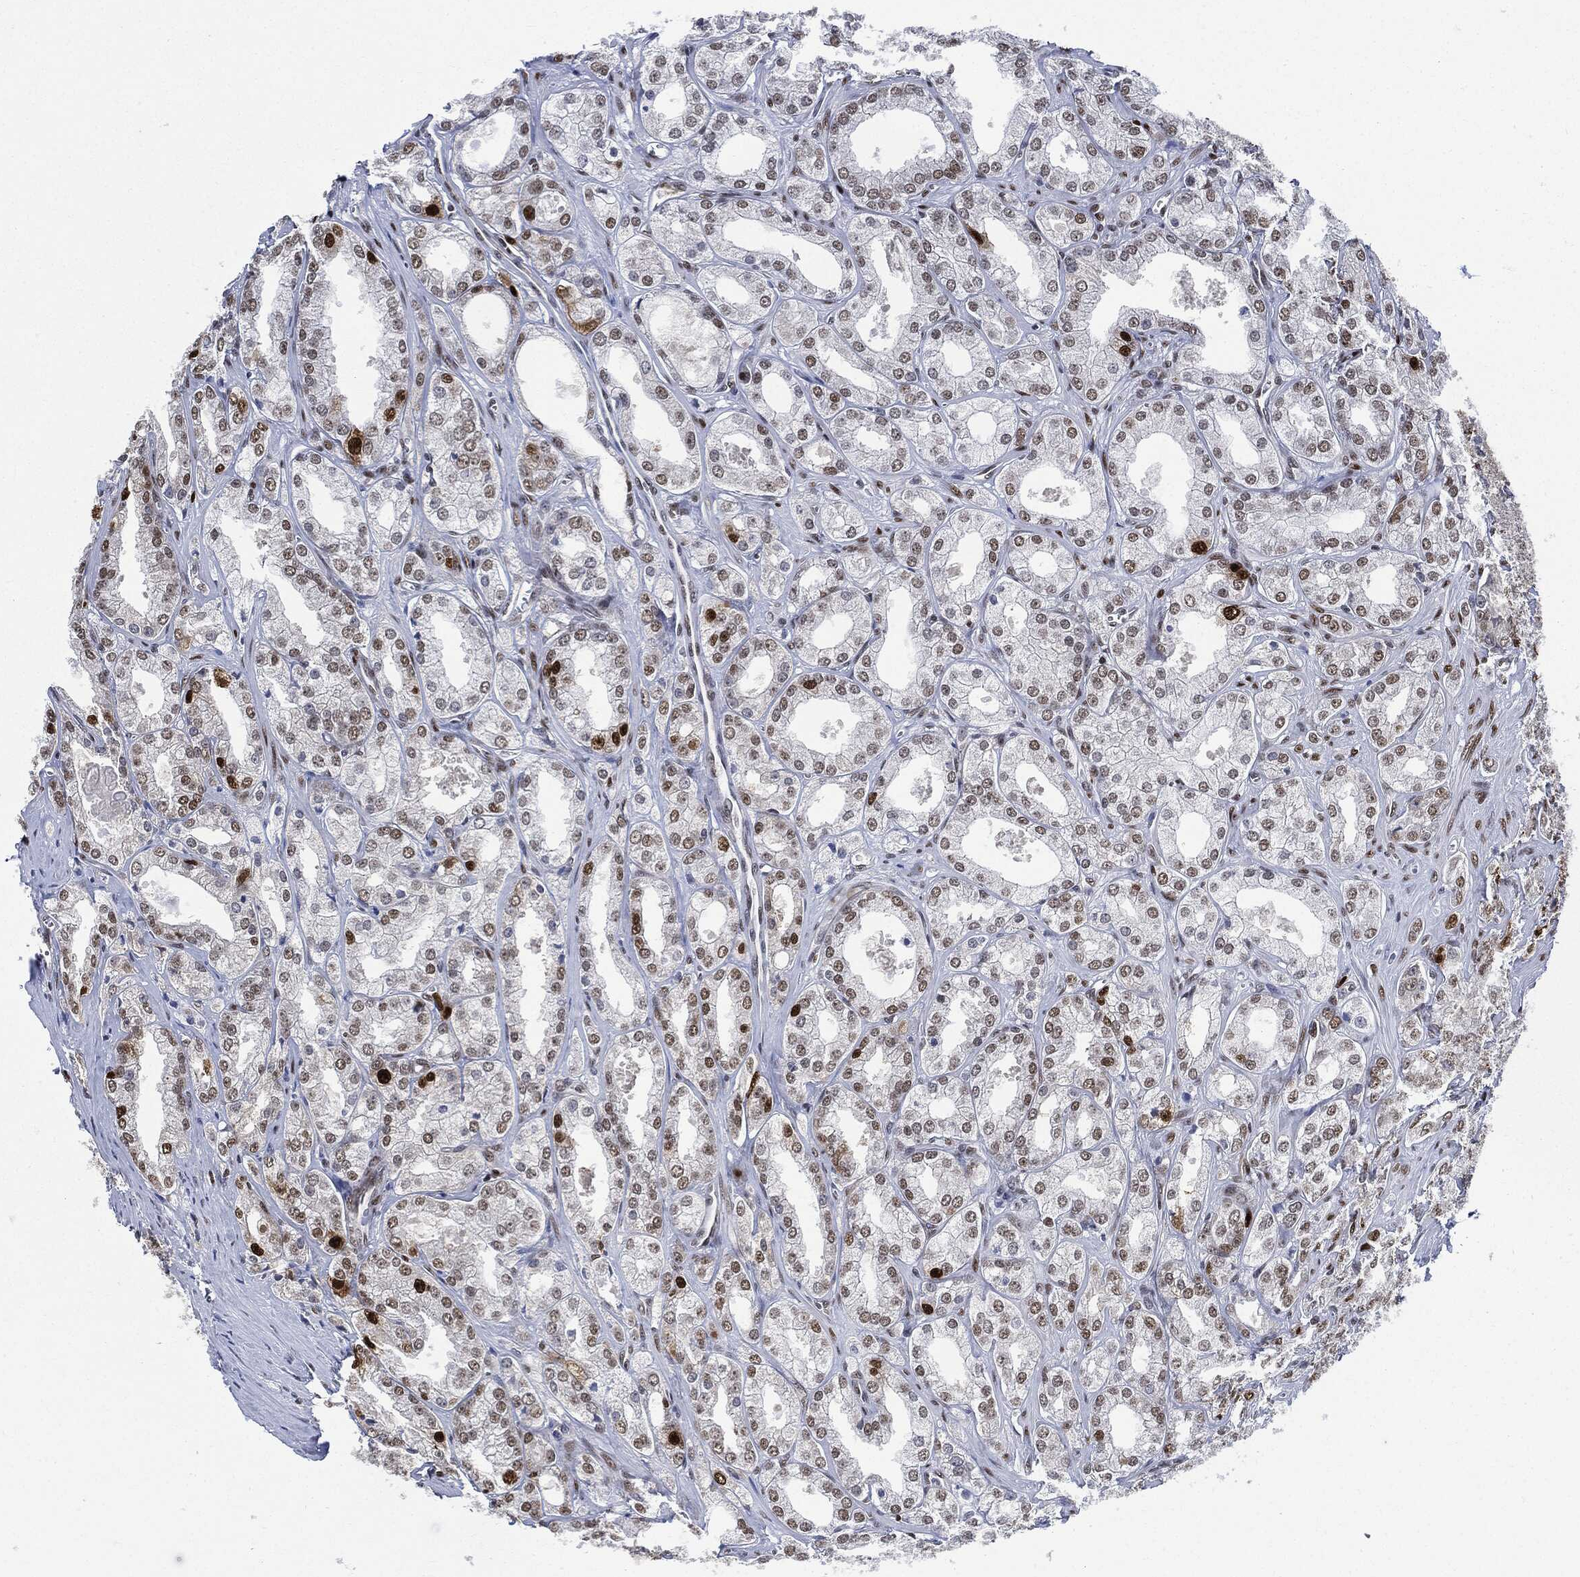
{"staining": {"intensity": "strong", "quantity": "25%-75%", "location": "nuclear"}, "tissue": "prostate cancer", "cell_type": "Tumor cells", "image_type": "cancer", "snomed": [{"axis": "morphology", "description": "Adenocarcinoma, NOS"}, {"axis": "morphology", "description": "Adenocarcinoma, High grade"}, {"axis": "topography", "description": "Prostate"}], "caption": "The micrograph reveals staining of prostate cancer, revealing strong nuclear protein positivity (brown color) within tumor cells.", "gene": "PCNA", "patient": {"sex": "male", "age": 70}}